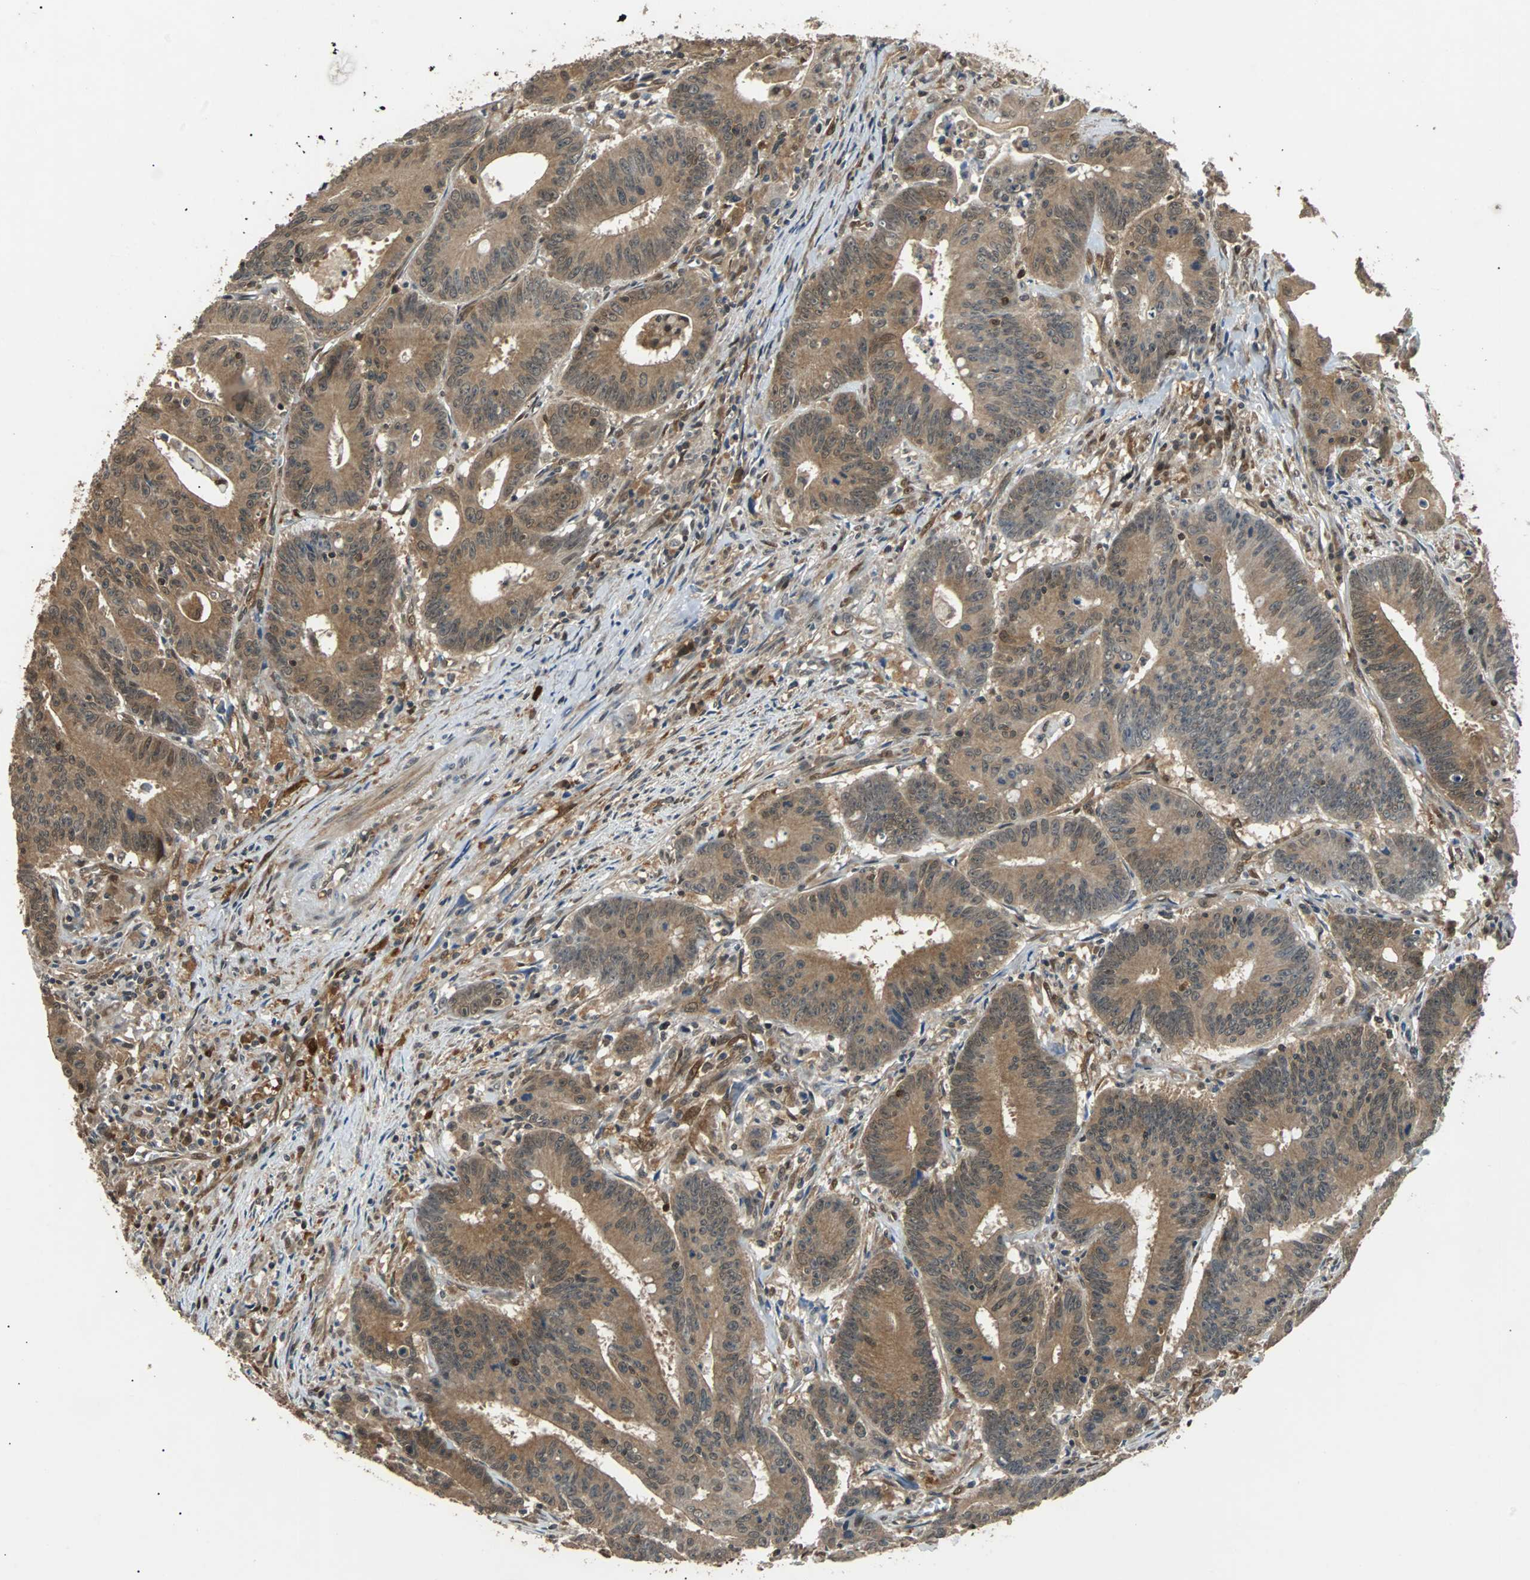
{"staining": {"intensity": "moderate", "quantity": ">75%", "location": "cytoplasmic/membranous,nuclear"}, "tissue": "colorectal cancer", "cell_type": "Tumor cells", "image_type": "cancer", "snomed": [{"axis": "morphology", "description": "Adenocarcinoma, NOS"}, {"axis": "topography", "description": "Colon"}], "caption": "High-magnification brightfield microscopy of adenocarcinoma (colorectal) stained with DAB (3,3'-diaminobenzidine) (brown) and counterstained with hematoxylin (blue). tumor cells exhibit moderate cytoplasmic/membranous and nuclear staining is present in about>75% of cells.", "gene": "PRDX6", "patient": {"sex": "male", "age": 45}}